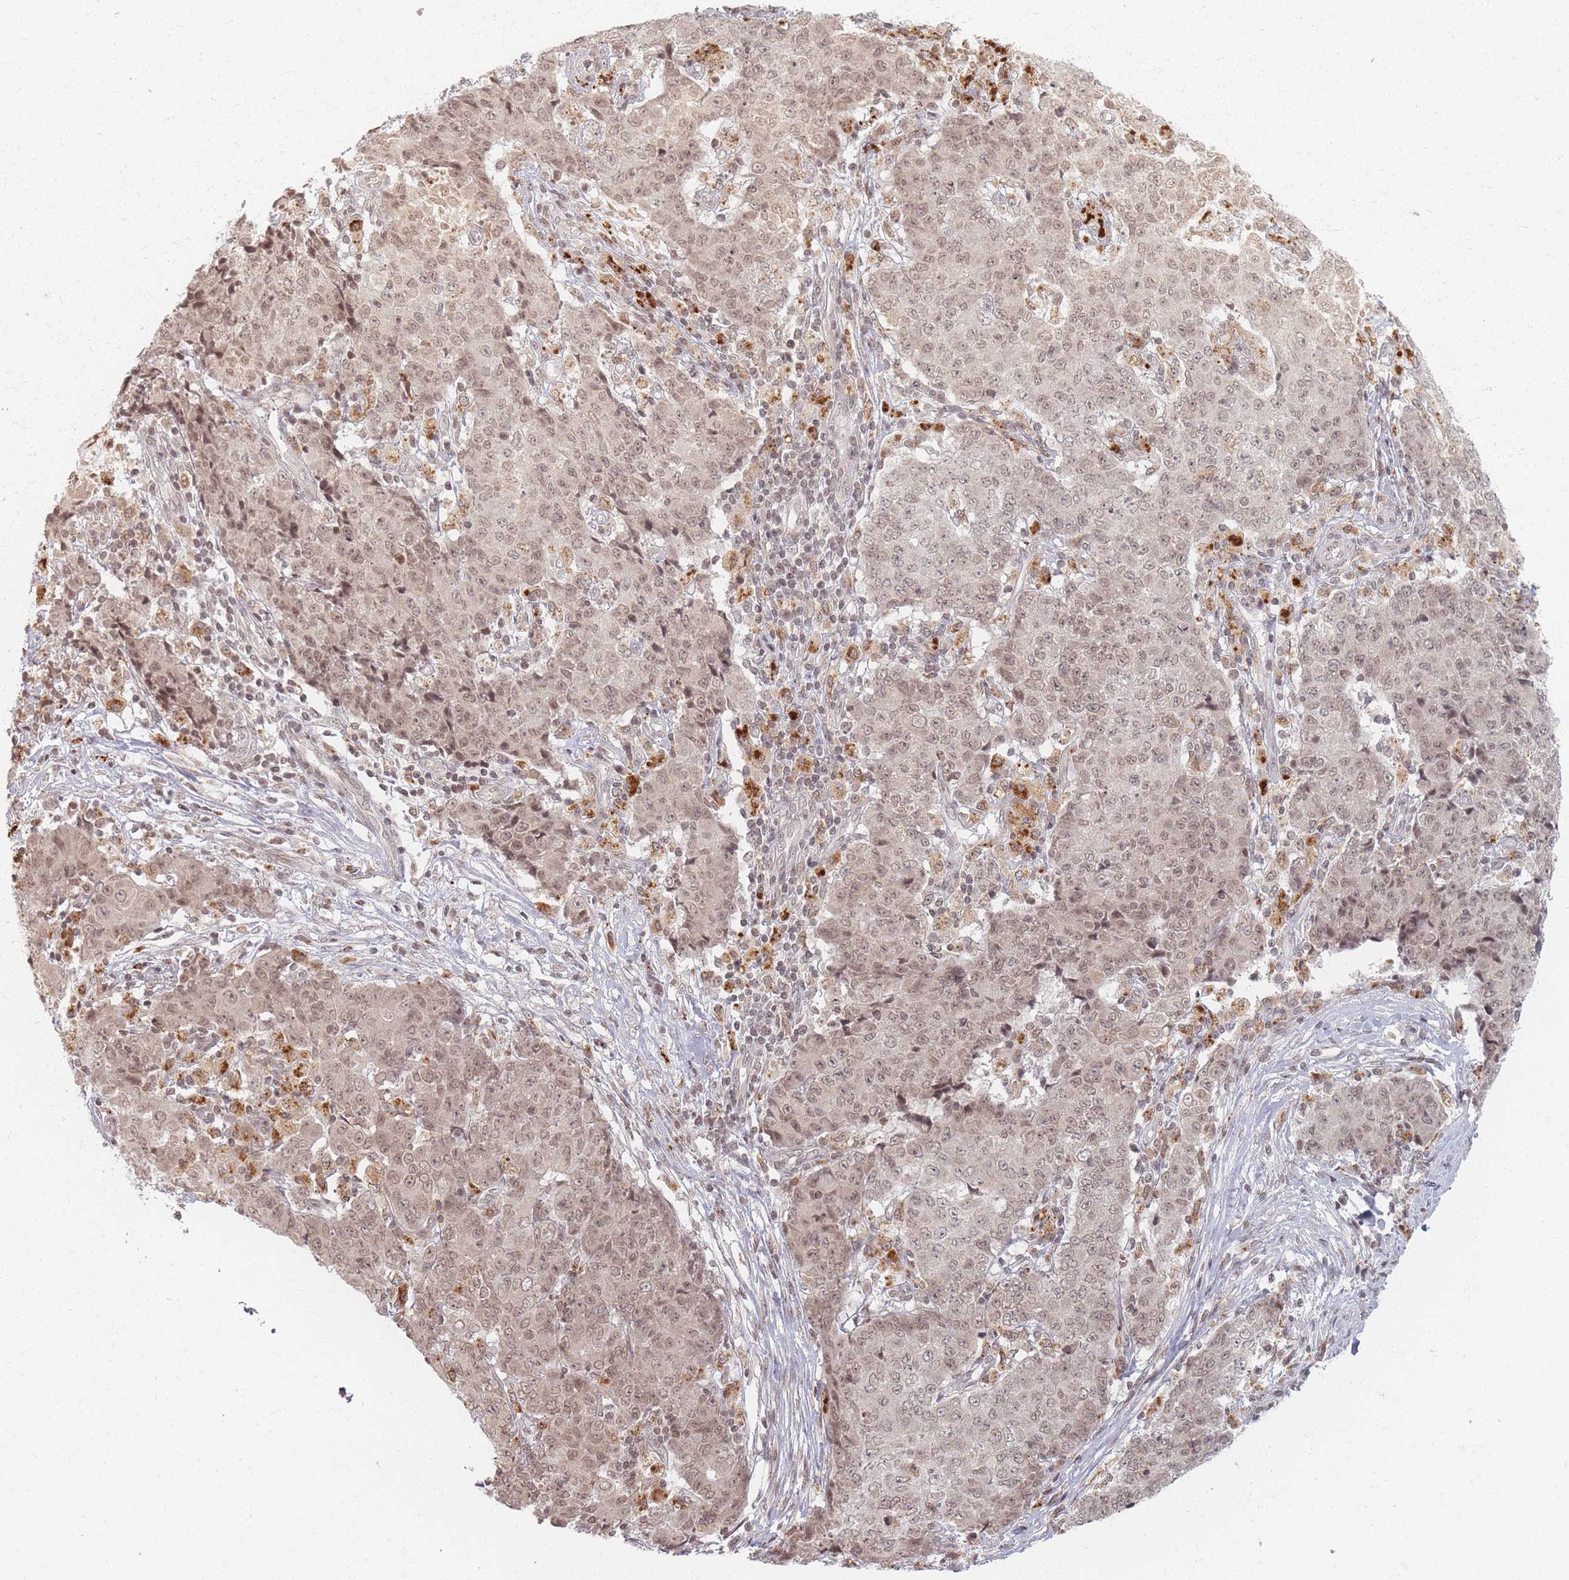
{"staining": {"intensity": "weak", "quantity": ">75%", "location": "cytoplasmic/membranous,nuclear"}, "tissue": "ovarian cancer", "cell_type": "Tumor cells", "image_type": "cancer", "snomed": [{"axis": "morphology", "description": "Carcinoma, endometroid"}, {"axis": "topography", "description": "Ovary"}], "caption": "An IHC image of tumor tissue is shown. Protein staining in brown shows weak cytoplasmic/membranous and nuclear positivity in ovarian endometroid carcinoma within tumor cells.", "gene": "SPATA45", "patient": {"sex": "female", "age": 42}}